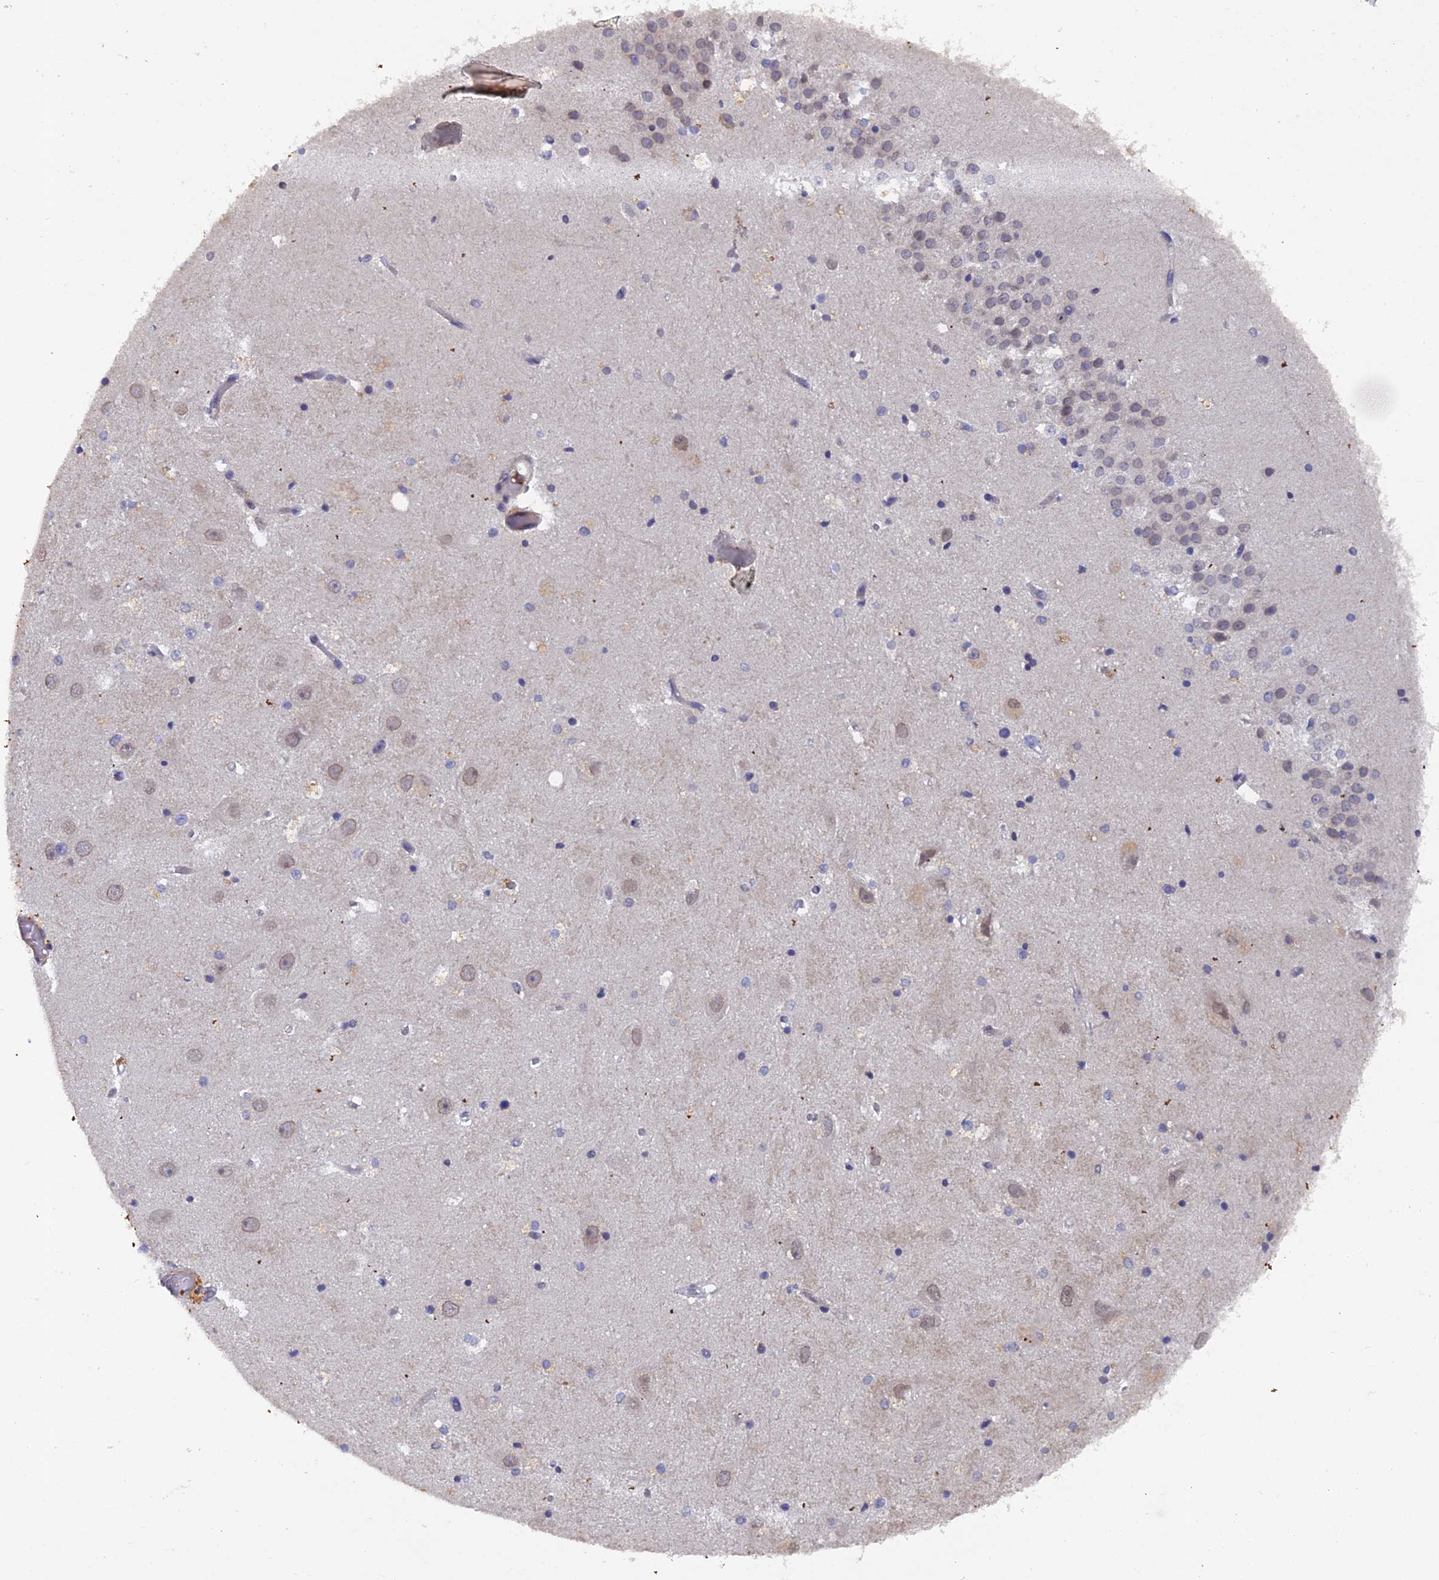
{"staining": {"intensity": "negative", "quantity": "none", "location": "none"}, "tissue": "hippocampus", "cell_type": "Glial cells", "image_type": "normal", "snomed": [{"axis": "morphology", "description": "Normal tissue, NOS"}, {"axis": "topography", "description": "Hippocampus"}], "caption": "Immunohistochemistry of benign hippocampus exhibits no expression in glial cells.", "gene": "GALK2", "patient": {"sex": "female", "age": 52}}